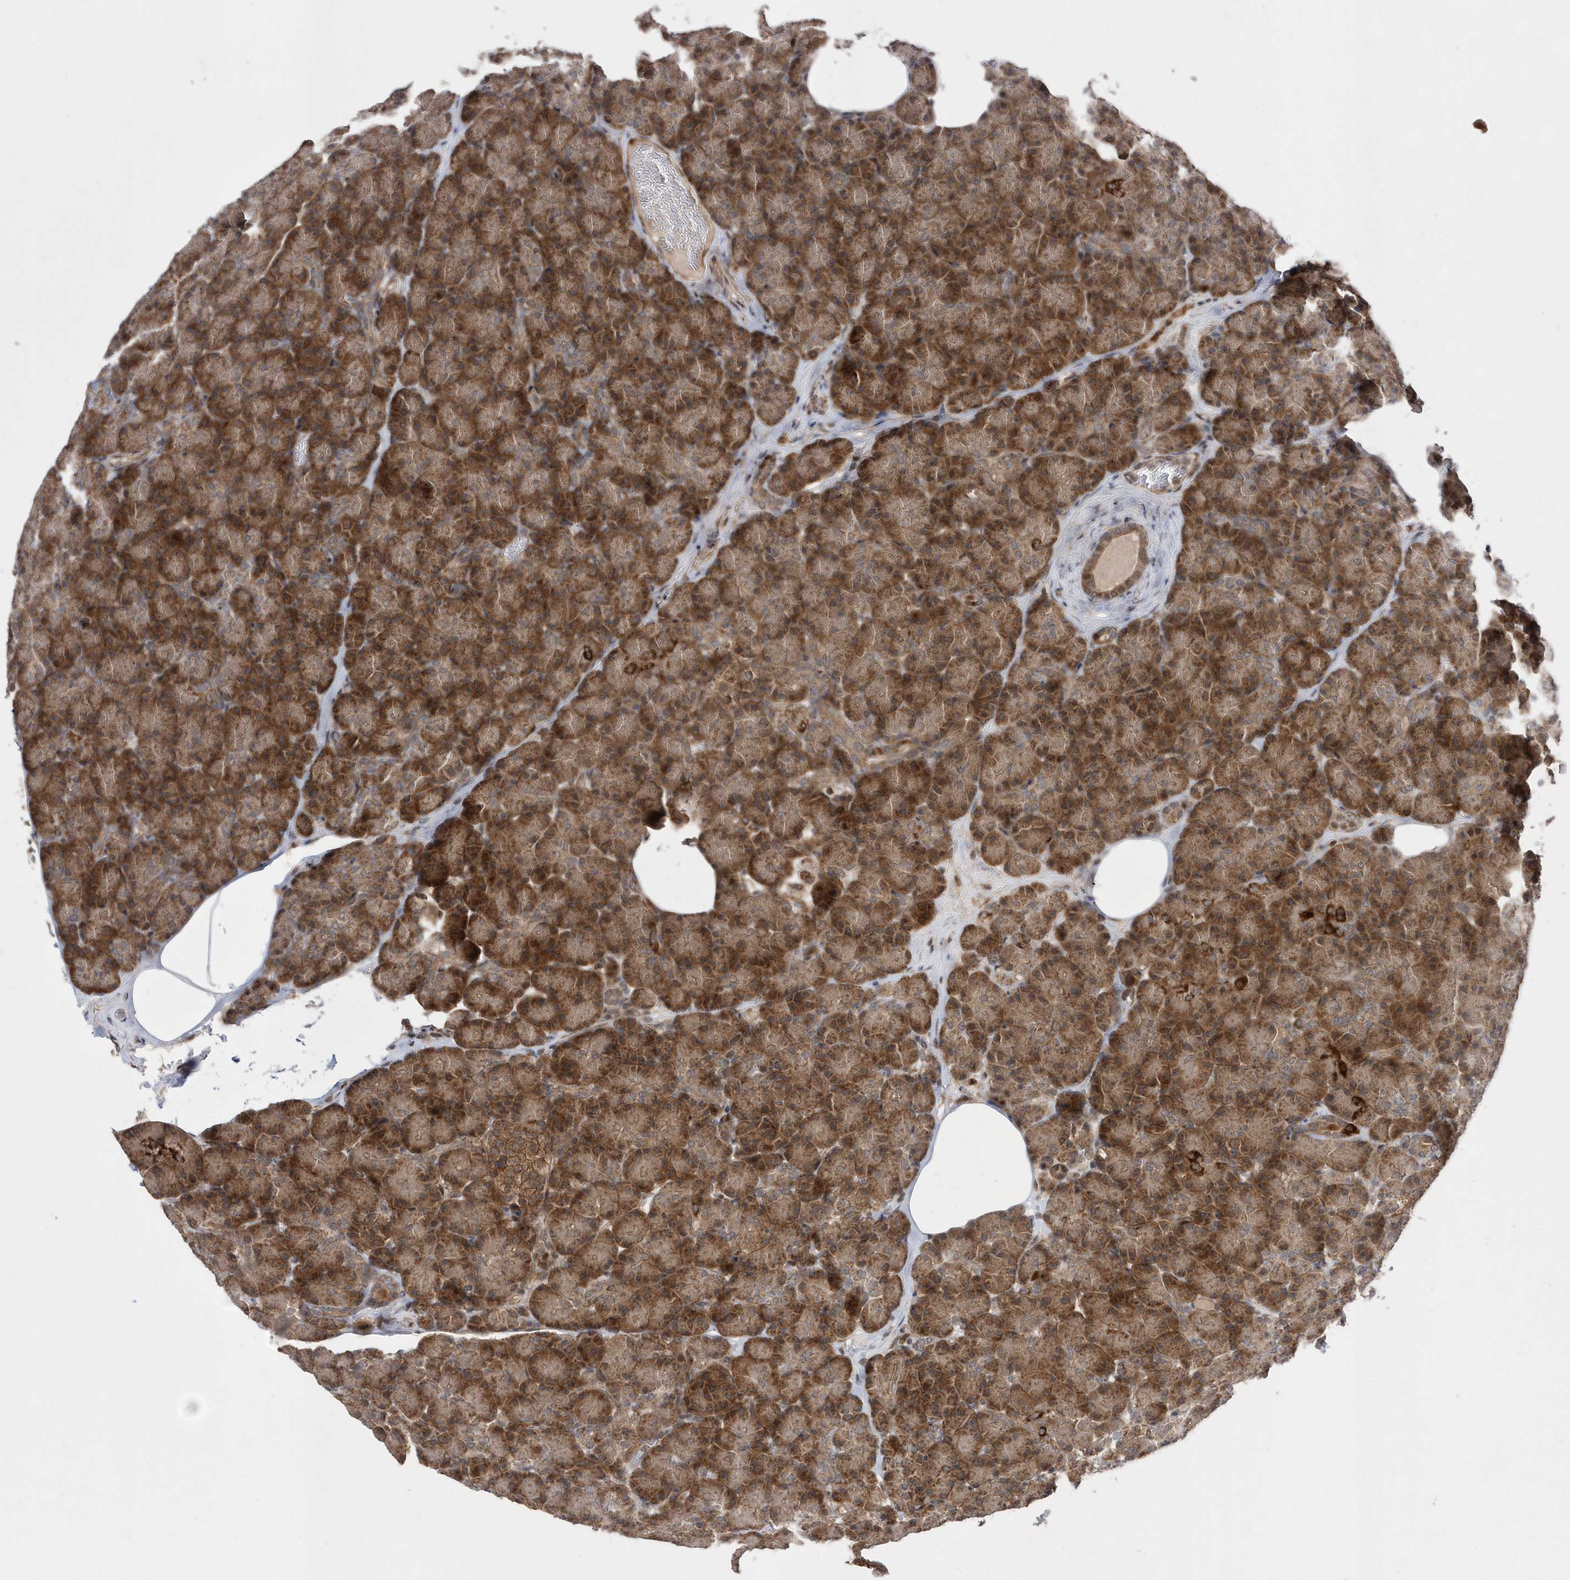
{"staining": {"intensity": "strong", "quantity": ">75%", "location": "cytoplasmic/membranous"}, "tissue": "pancreas", "cell_type": "Exocrine glandular cells", "image_type": "normal", "snomed": [{"axis": "morphology", "description": "Normal tissue, NOS"}, {"axis": "topography", "description": "Pancreas"}], "caption": "Strong cytoplasmic/membranous staining for a protein is present in approximately >75% of exocrine glandular cells of normal pancreas using IHC.", "gene": "DALRD3", "patient": {"sex": "female", "age": 43}}